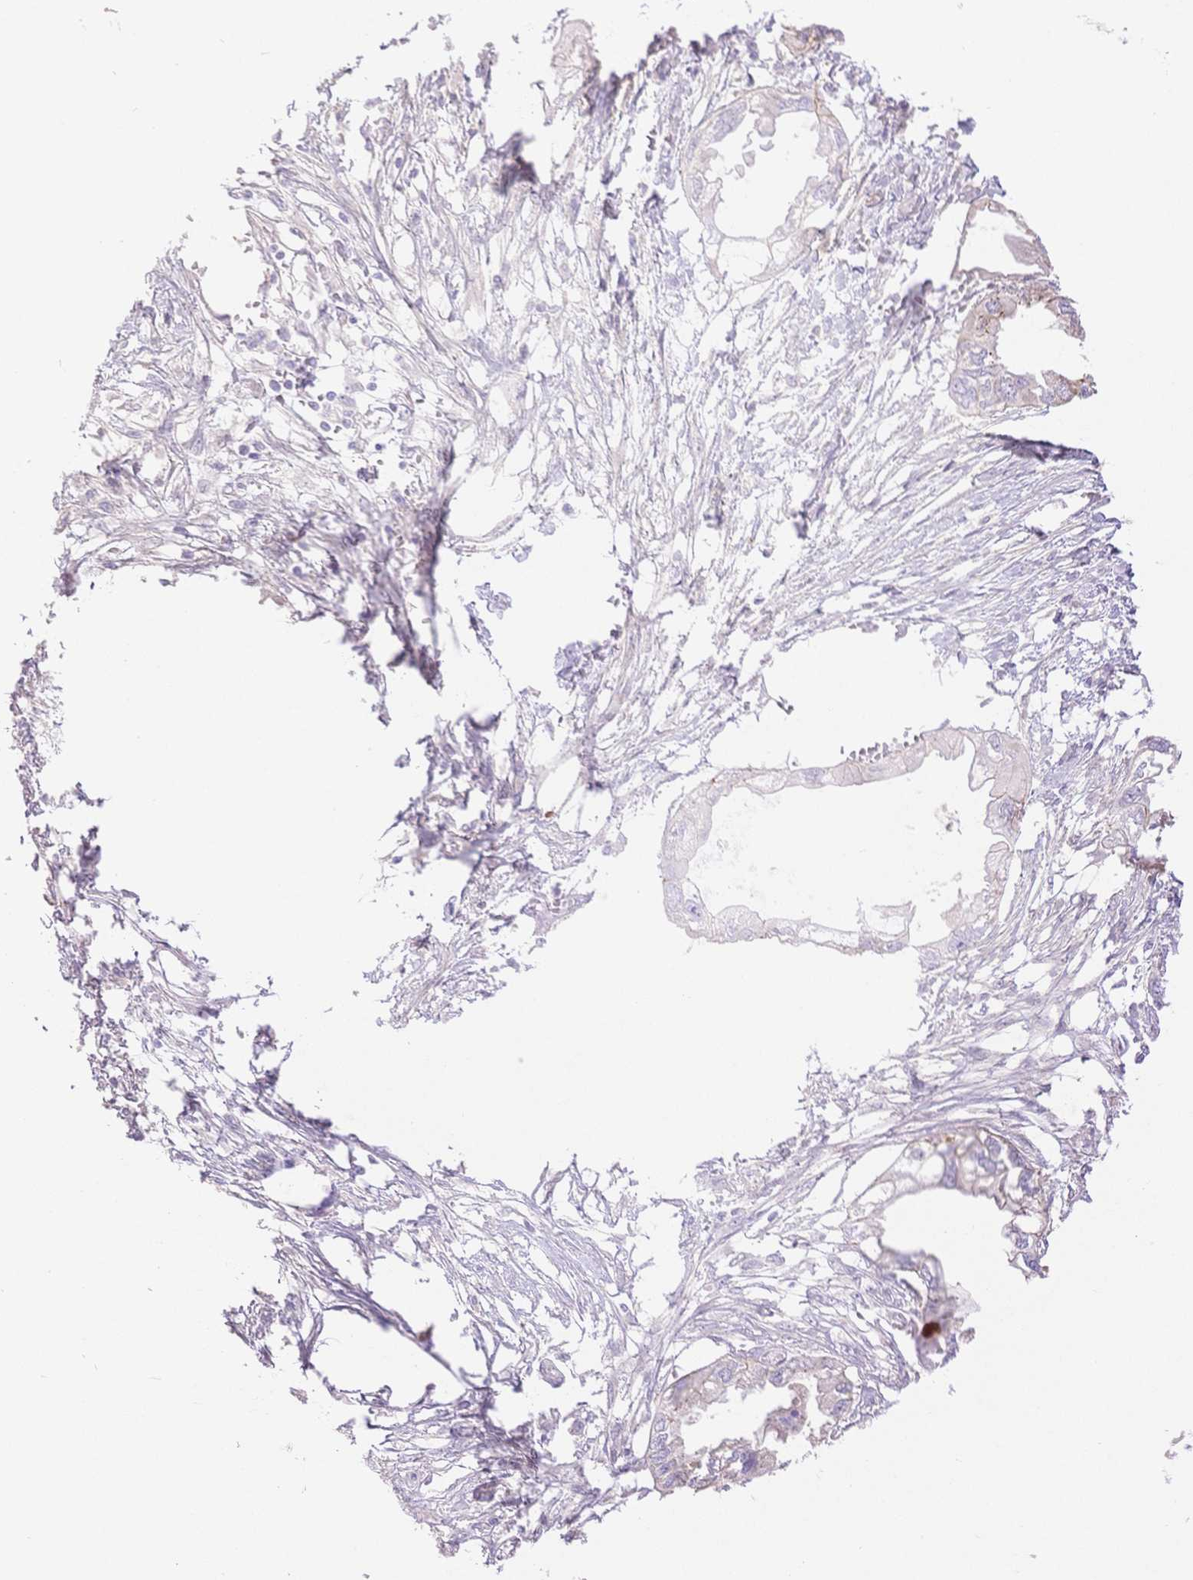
{"staining": {"intensity": "negative", "quantity": "none", "location": "none"}, "tissue": "endometrial cancer", "cell_type": "Tumor cells", "image_type": "cancer", "snomed": [{"axis": "morphology", "description": "Adenocarcinoma, NOS"}, {"axis": "morphology", "description": "Adenocarcinoma, metastatic, NOS"}, {"axis": "topography", "description": "Adipose tissue"}, {"axis": "topography", "description": "Endometrium"}], "caption": "The image demonstrates no significant positivity in tumor cells of endometrial metastatic adenocarcinoma.", "gene": "WDR54", "patient": {"sex": "female", "age": 67}}